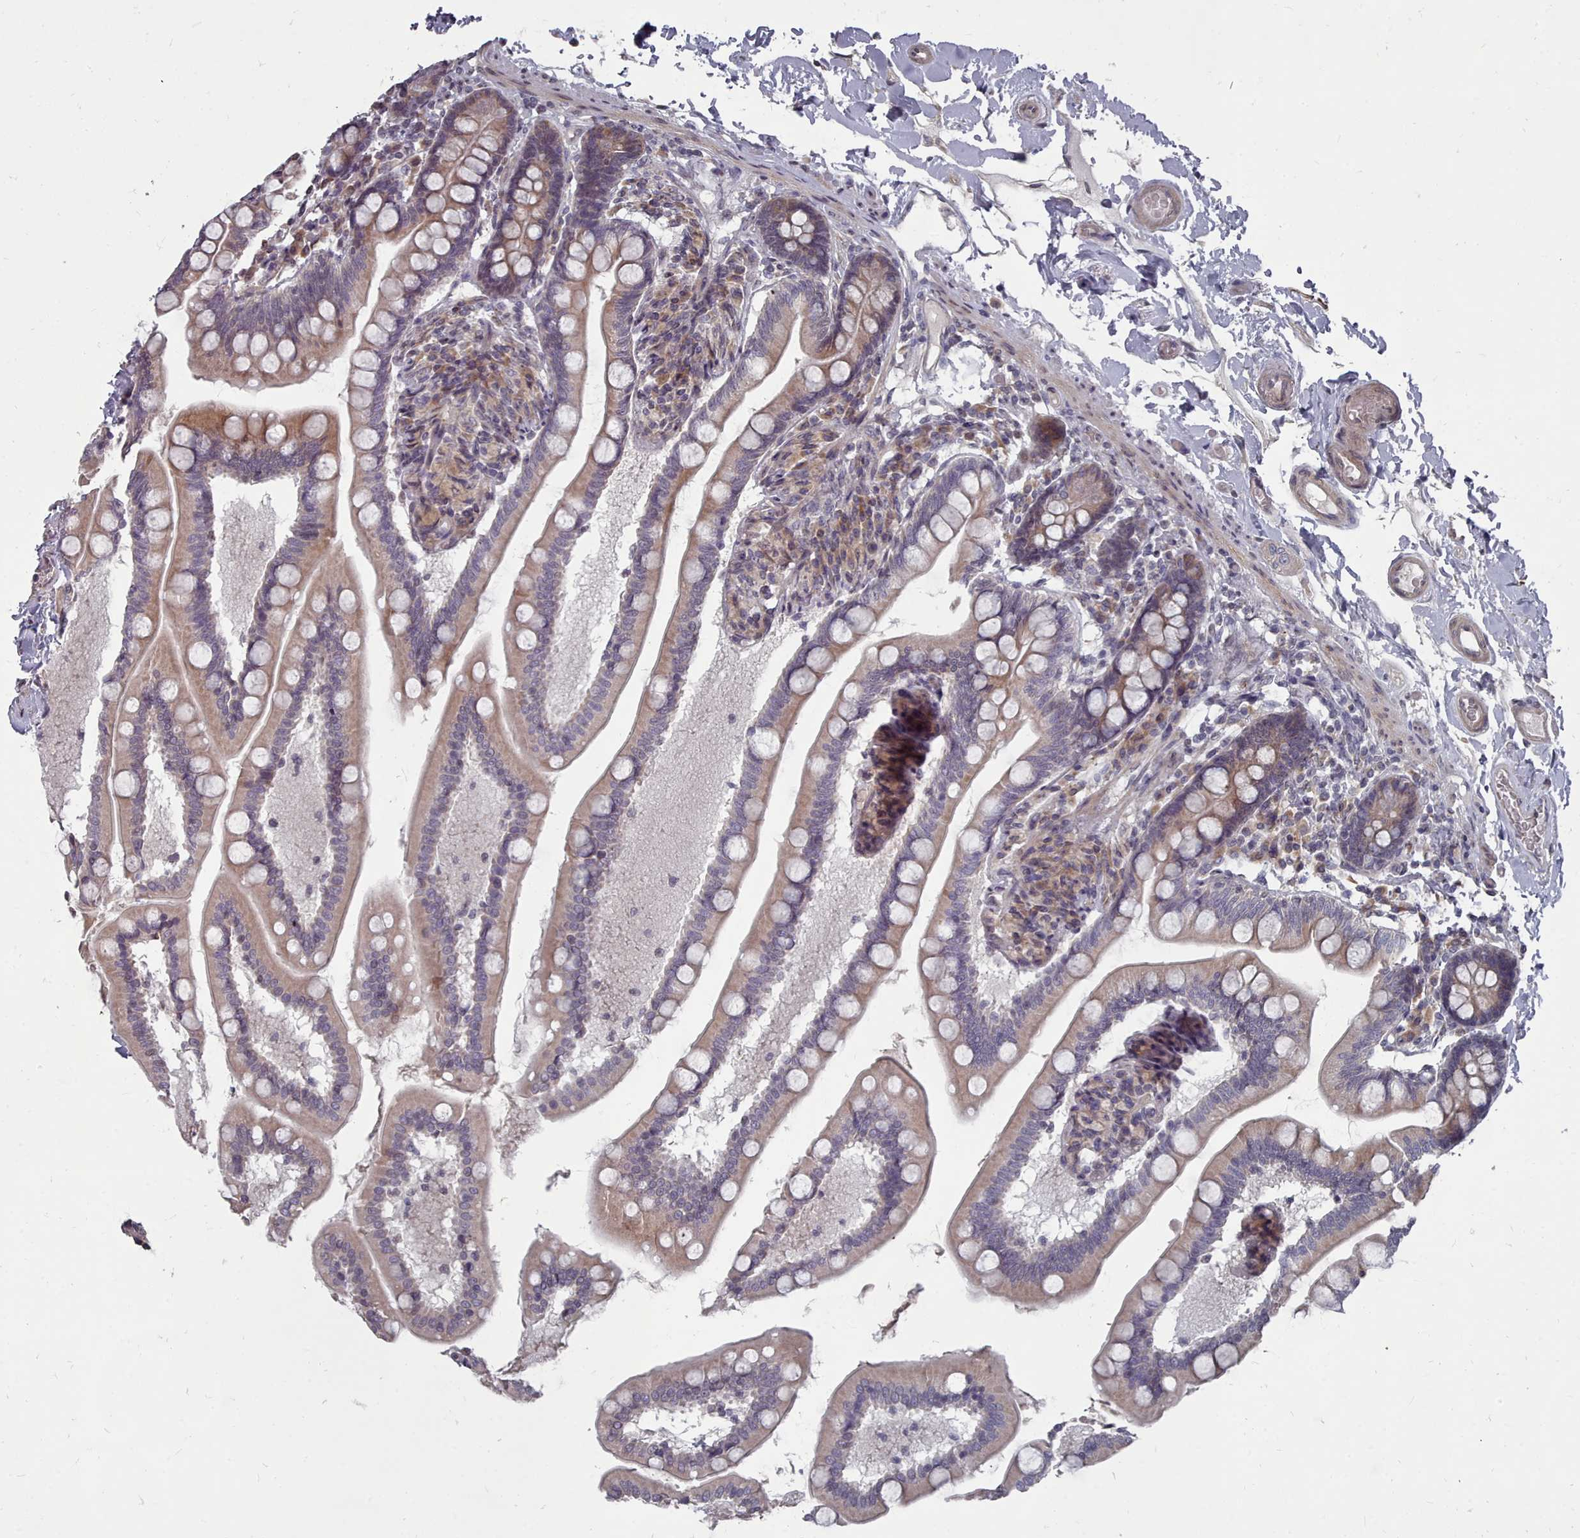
{"staining": {"intensity": "moderate", "quantity": ">75%", "location": "cytoplasmic/membranous"}, "tissue": "small intestine", "cell_type": "Glandular cells", "image_type": "normal", "snomed": [{"axis": "morphology", "description": "Normal tissue, NOS"}, {"axis": "topography", "description": "Small intestine"}], "caption": "Immunohistochemical staining of benign small intestine shows medium levels of moderate cytoplasmic/membranous positivity in approximately >75% of glandular cells.", "gene": "ACKR3", "patient": {"sex": "female", "age": 64}}